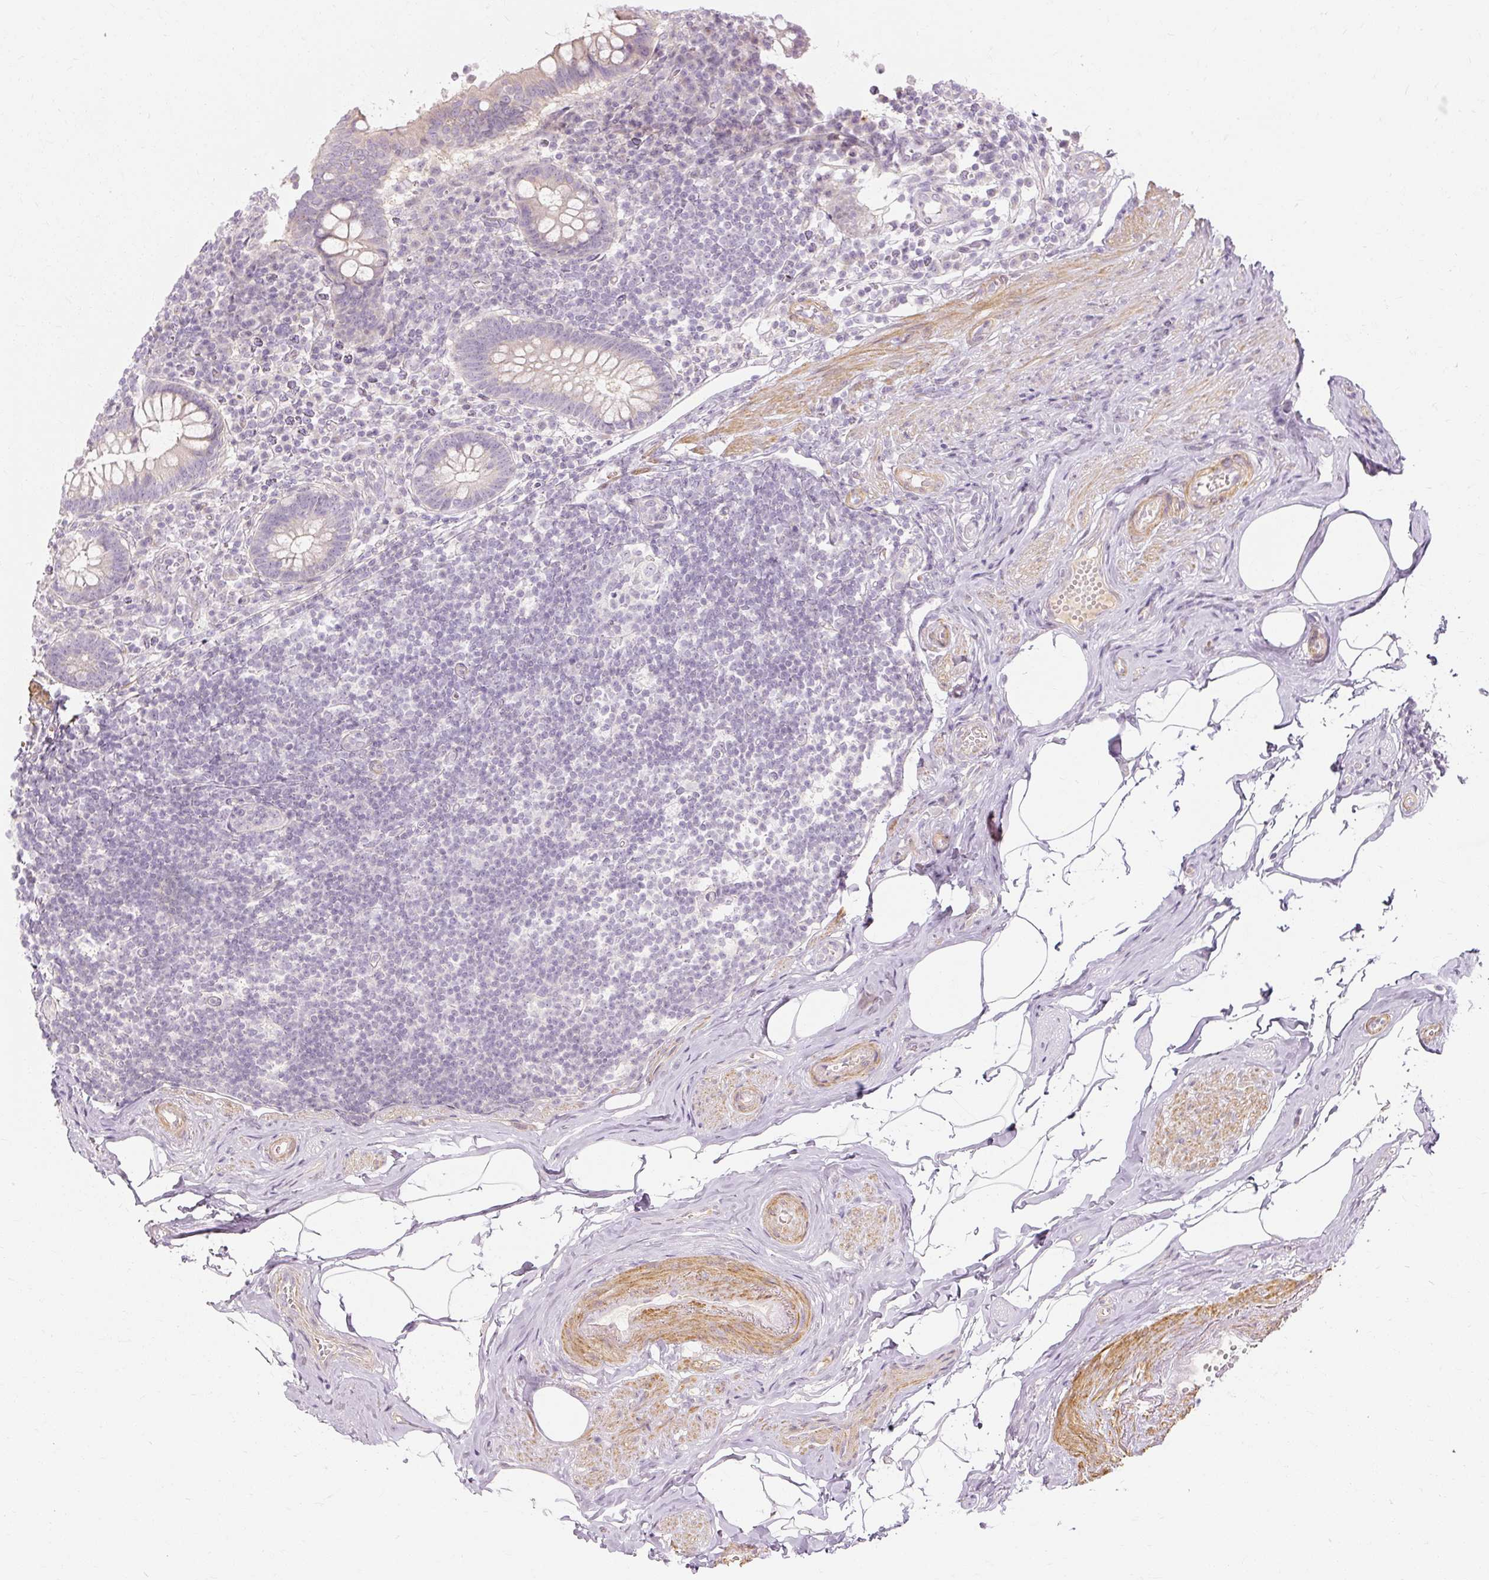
{"staining": {"intensity": "weak", "quantity": "25%-75%", "location": "cytoplasmic/membranous"}, "tissue": "appendix", "cell_type": "Glandular cells", "image_type": "normal", "snomed": [{"axis": "morphology", "description": "Normal tissue, NOS"}, {"axis": "topography", "description": "Appendix"}], "caption": "Protein expression analysis of normal human appendix reveals weak cytoplasmic/membranous positivity in approximately 25%-75% of glandular cells. (DAB (3,3'-diaminobenzidine) IHC, brown staining for protein, blue staining for nuclei).", "gene": "CAPN3", "patient": {"sex": "female", "age": 56}}